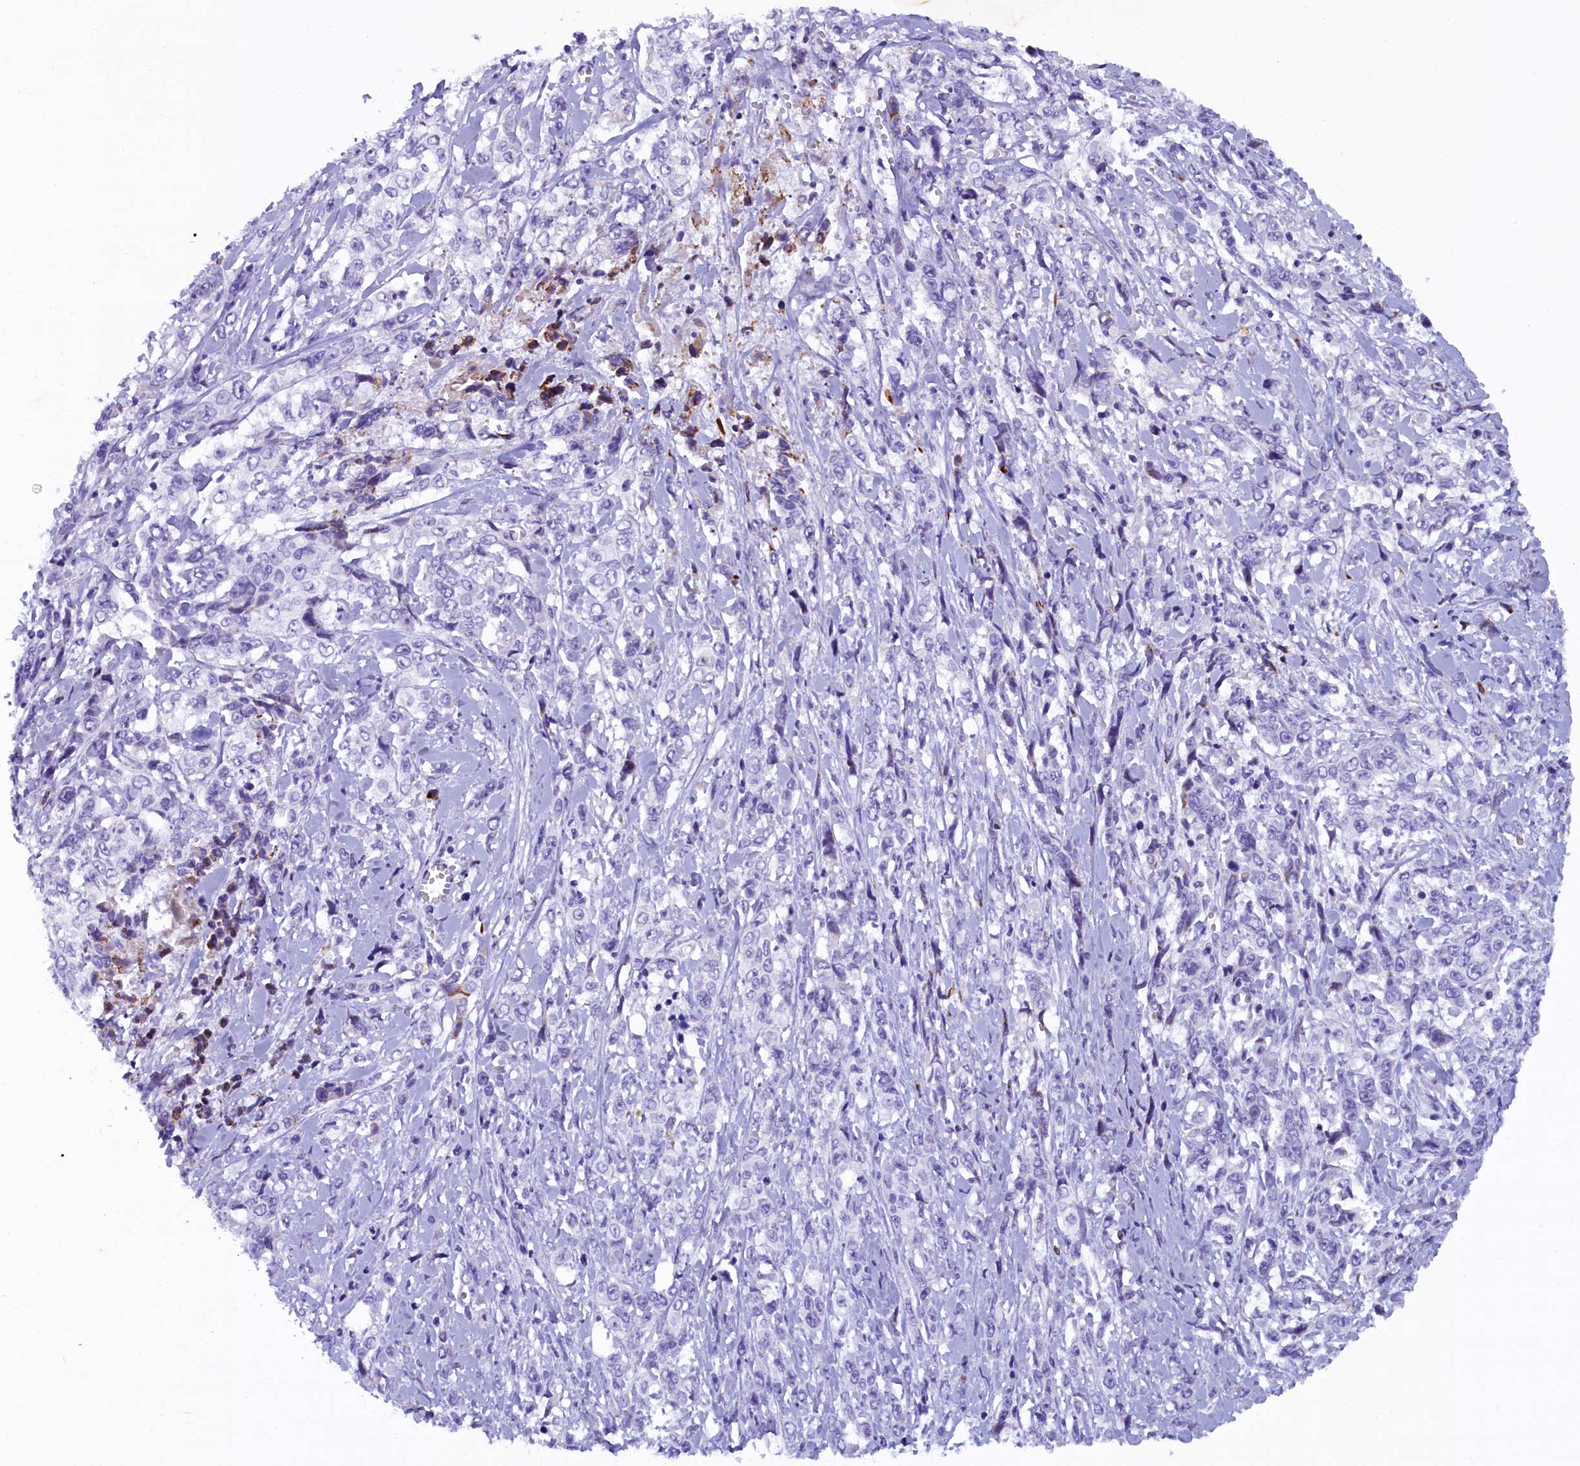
{"staining": {"intensity": "negative", "quantity": "none", "location": "none"}, "tissue": "stomach cancer", "cell_type": "Tumor cells", "image_type": "cancer", "snomed": [{"axis": "morphology", "description": "Adenocarcinoma, NOS"}, {"axis": "topography", "description": "Stomach, upper"}], "caption": "Protein analysis of adenocarcinoma (stomach) exhibits no significant positivity in tumor cells.", "gene": "RTTN", "patient": {"sex": "male", "age": 62}}